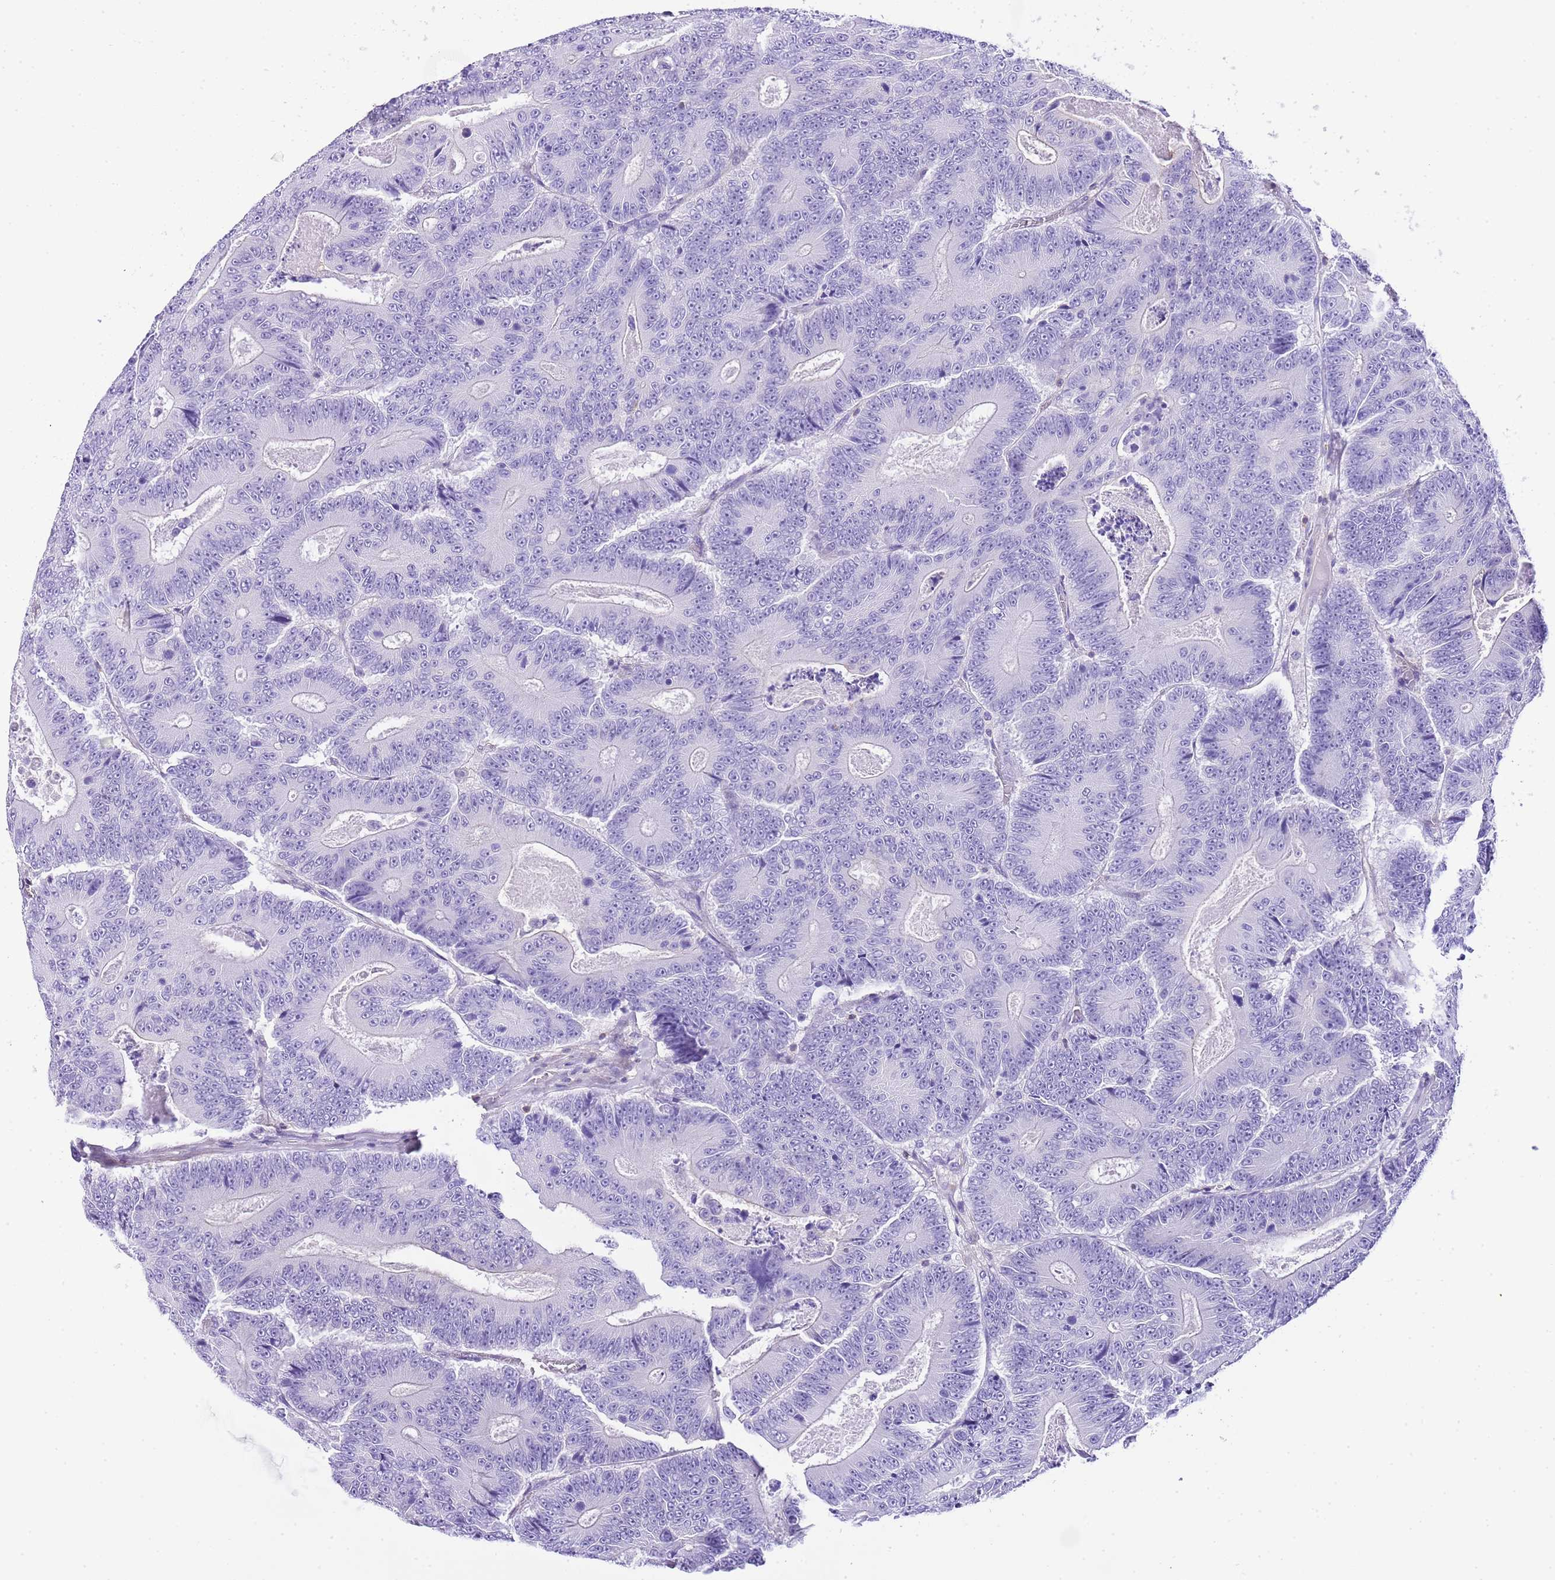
{"staining": {"intensity": "negative", "quantity": "none", "location": "none"}, "tissue": "colorectal cancer", "cell_type": "Tumor cells", "image_type": "cancer", "snomed": [{"axis": "morphology", "description": "Adenocarcinoma, NOS"}, {"axis": "topography", "description": "Colon"}], "caption": "A micrograph of human colorectal cancer is negative for staining in tumor cells. (DAB IHC visualized using brightfield microscopy, high magnification).", "gene": "CNN2", "patient": {"sex": "male", "age": 83}}